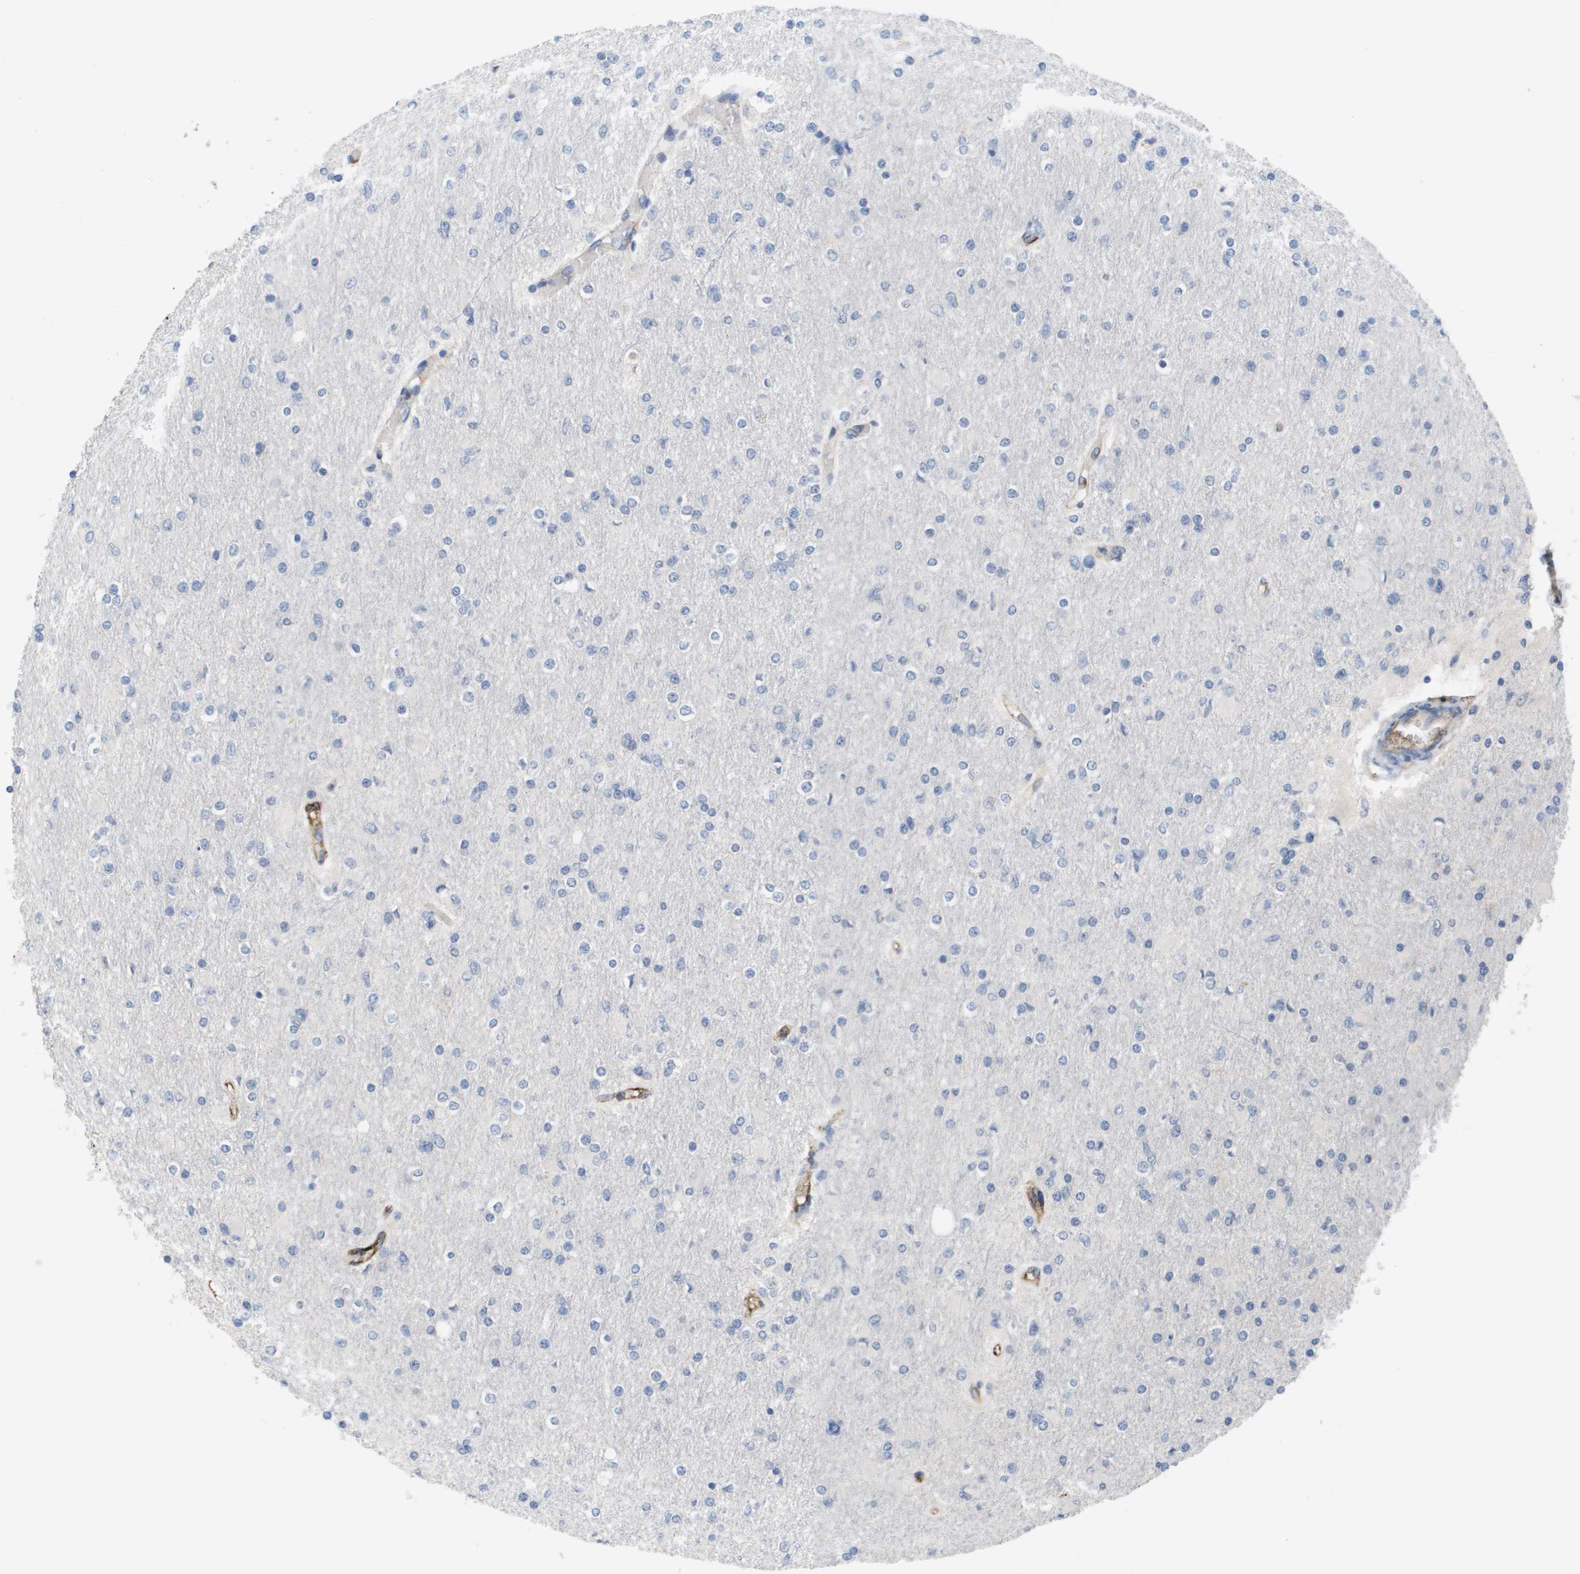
{"staining": {"intensity": "negative", "quantity": "none", "location": "none"}, "tissue": "glioma", "cell_type": "Tumor cells", "image_type": "cancer", "snomed": [{"axis": "morphology", "description": "Glioma, malignant, High grade"}, {"axis": "topography", "description": "Cerebral cortex"}], "caption": "Histopathology image shows no protein staining in tumor cells of glioma tissue.", "gene": "ANGPT2", "patient": {"sex": "female", "age": 36}}